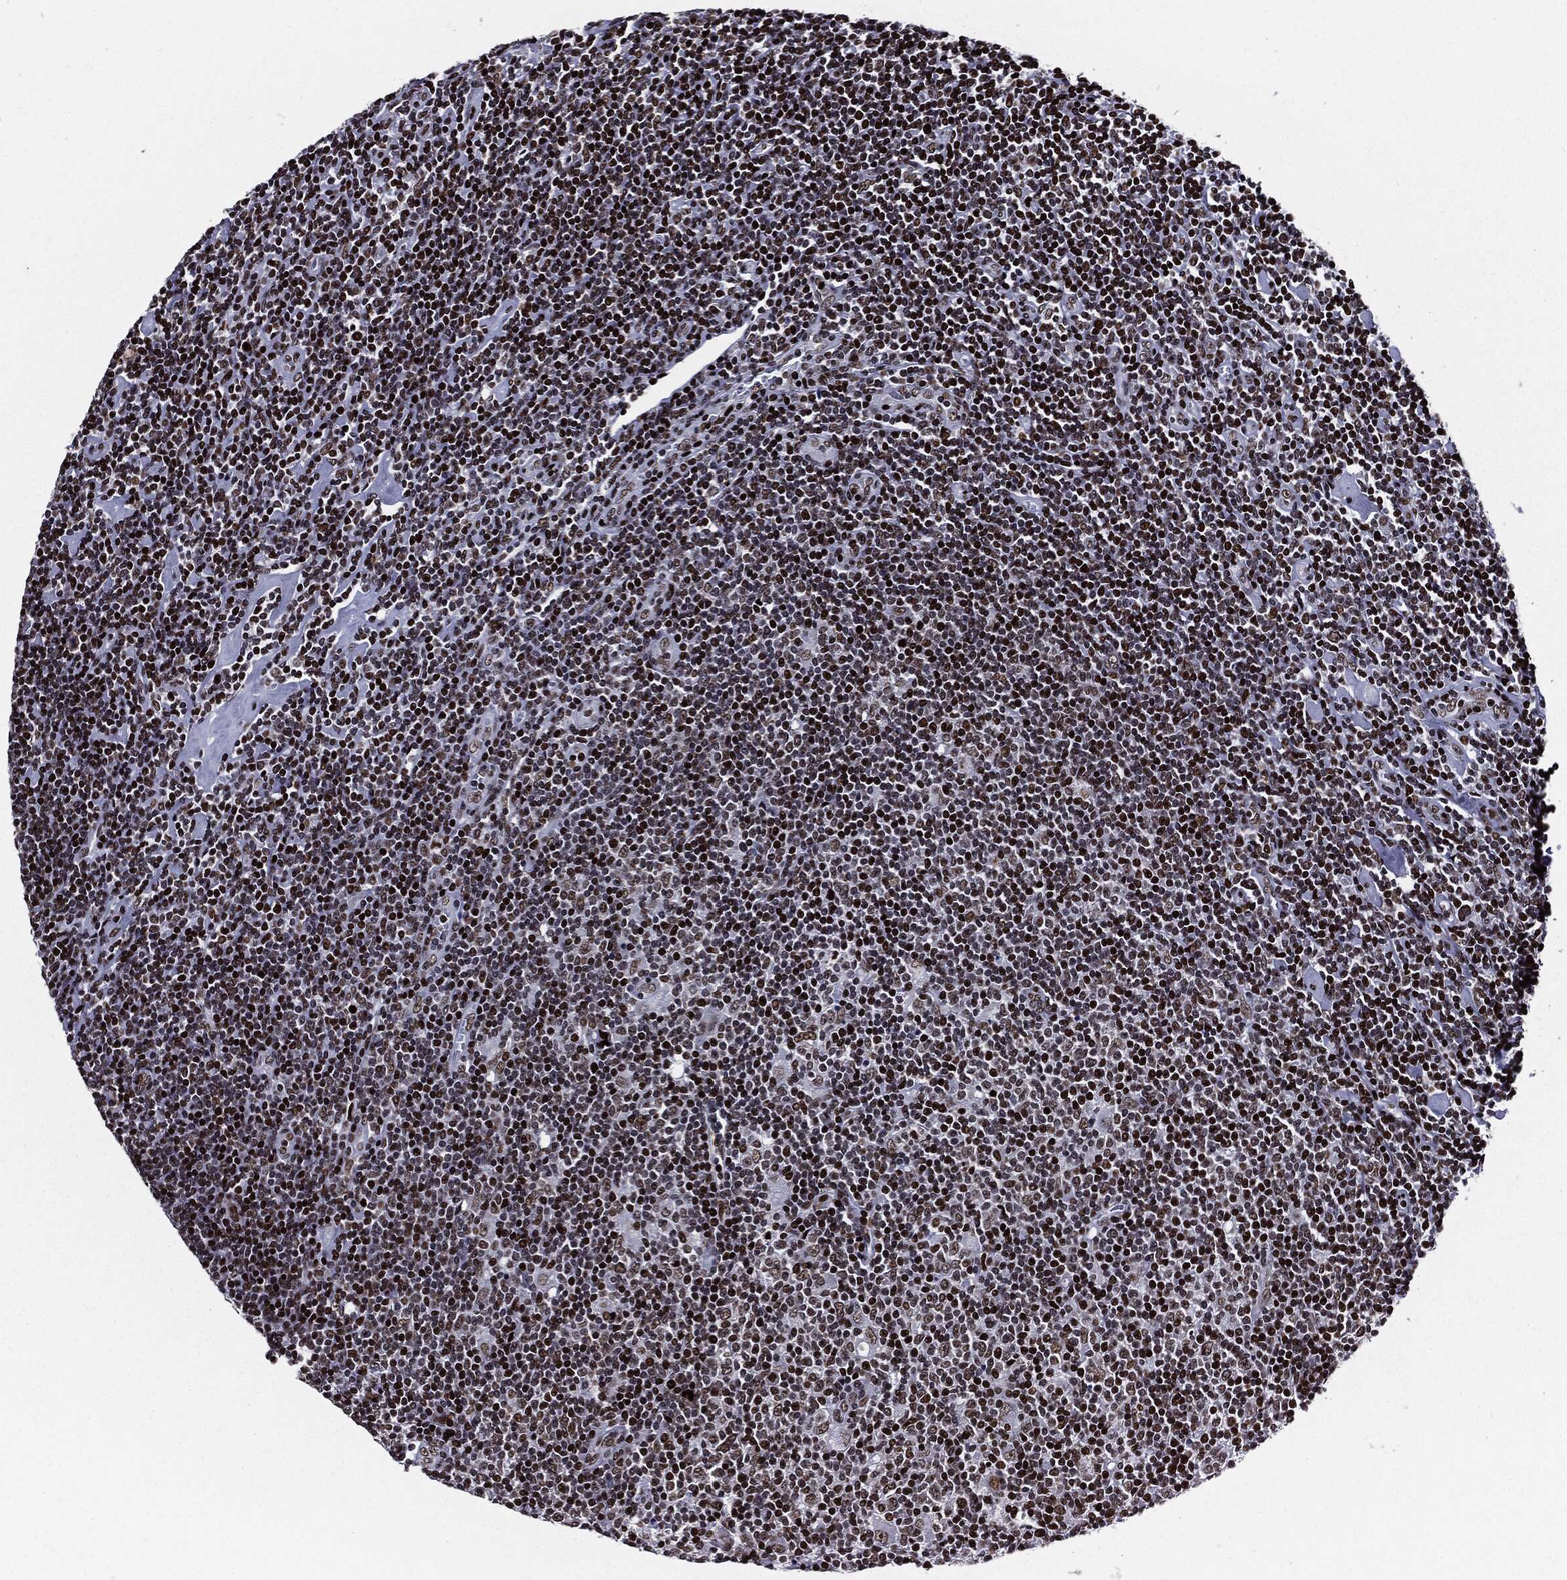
{"staining": {"intensity": "moderate", "quantity": "25%-75%", "location": "nuclear"}, "tissue": "lymphoma", "cell_type": "Tumor cells", "image_type": "cancer", "snomed": [{"axis": "morphology", "description": "Hodgkin's disease, NOS"}, {"axis": "topography", "description": "Lymph node"}], "caption": "This histopathology image displays immunohistochemistry staining of Hodgkin's disease, with medium moderate nuclear positivity in approximately 25%-75% of tumor cells.", "gene": "ZFP91", "patient": {"sex": "male", "age": 40}}